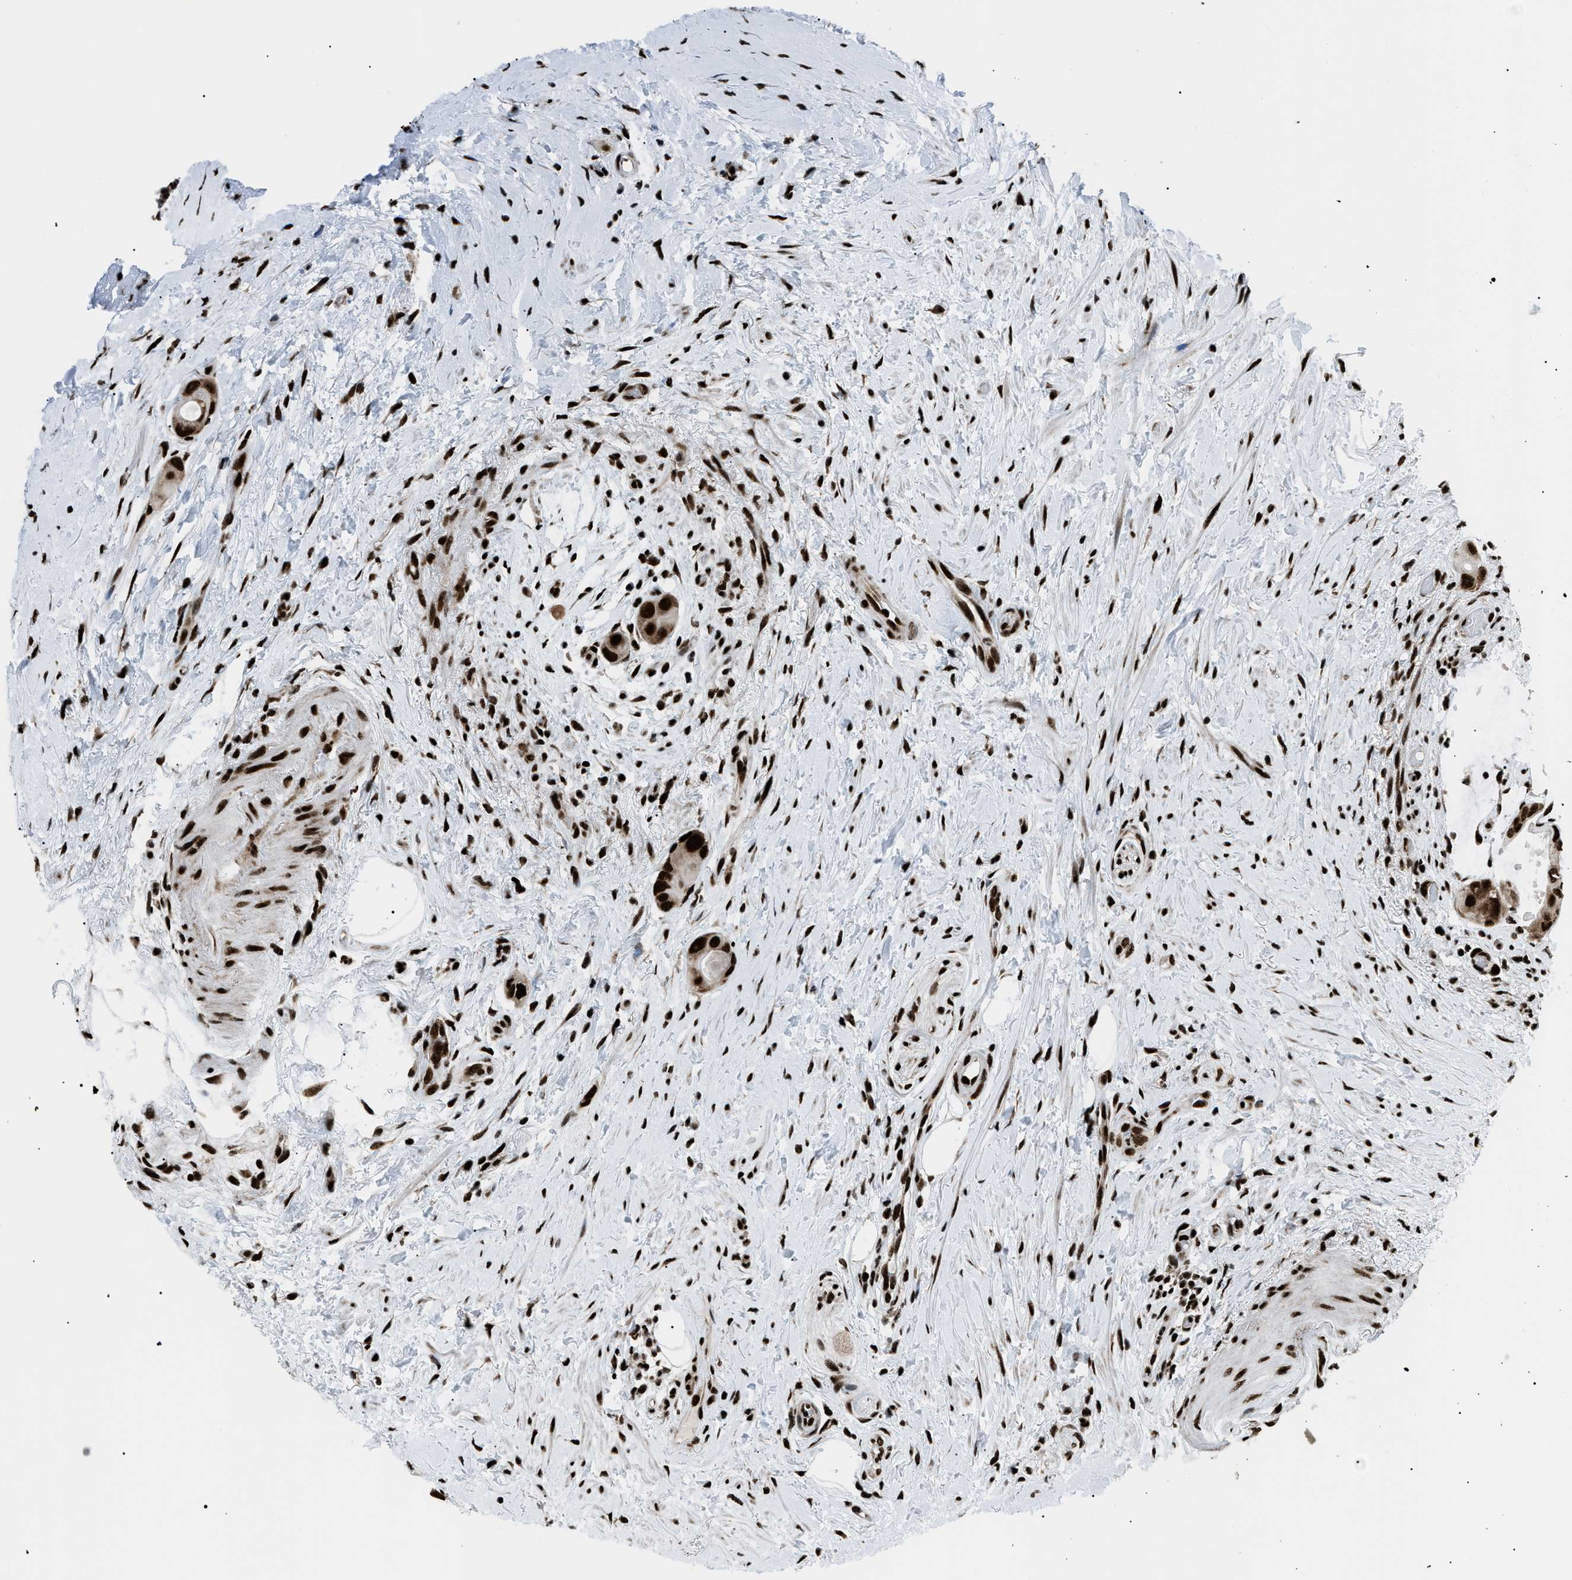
{"staining": {"intensity": "strong", "quantity": ">75%", "location": "nuclear"}, "tissue": "colorectal cancer", "cell_type": "Tumor cells", "image_type": "cancer", "snomed": [{"axis": "morphology", "description": "Adenocarcinoma, NOS"}, {"axis": "topography", "description": "Rectum"}], "caption": "Brown immunohistochemical staining in colorectal cancer (adenocarcinoma) exhibits strong nuclear staining in approximately >75% of tumor cells.", "gene": "HNRNPK", "patient": {"sex": "male", "age": 51}}